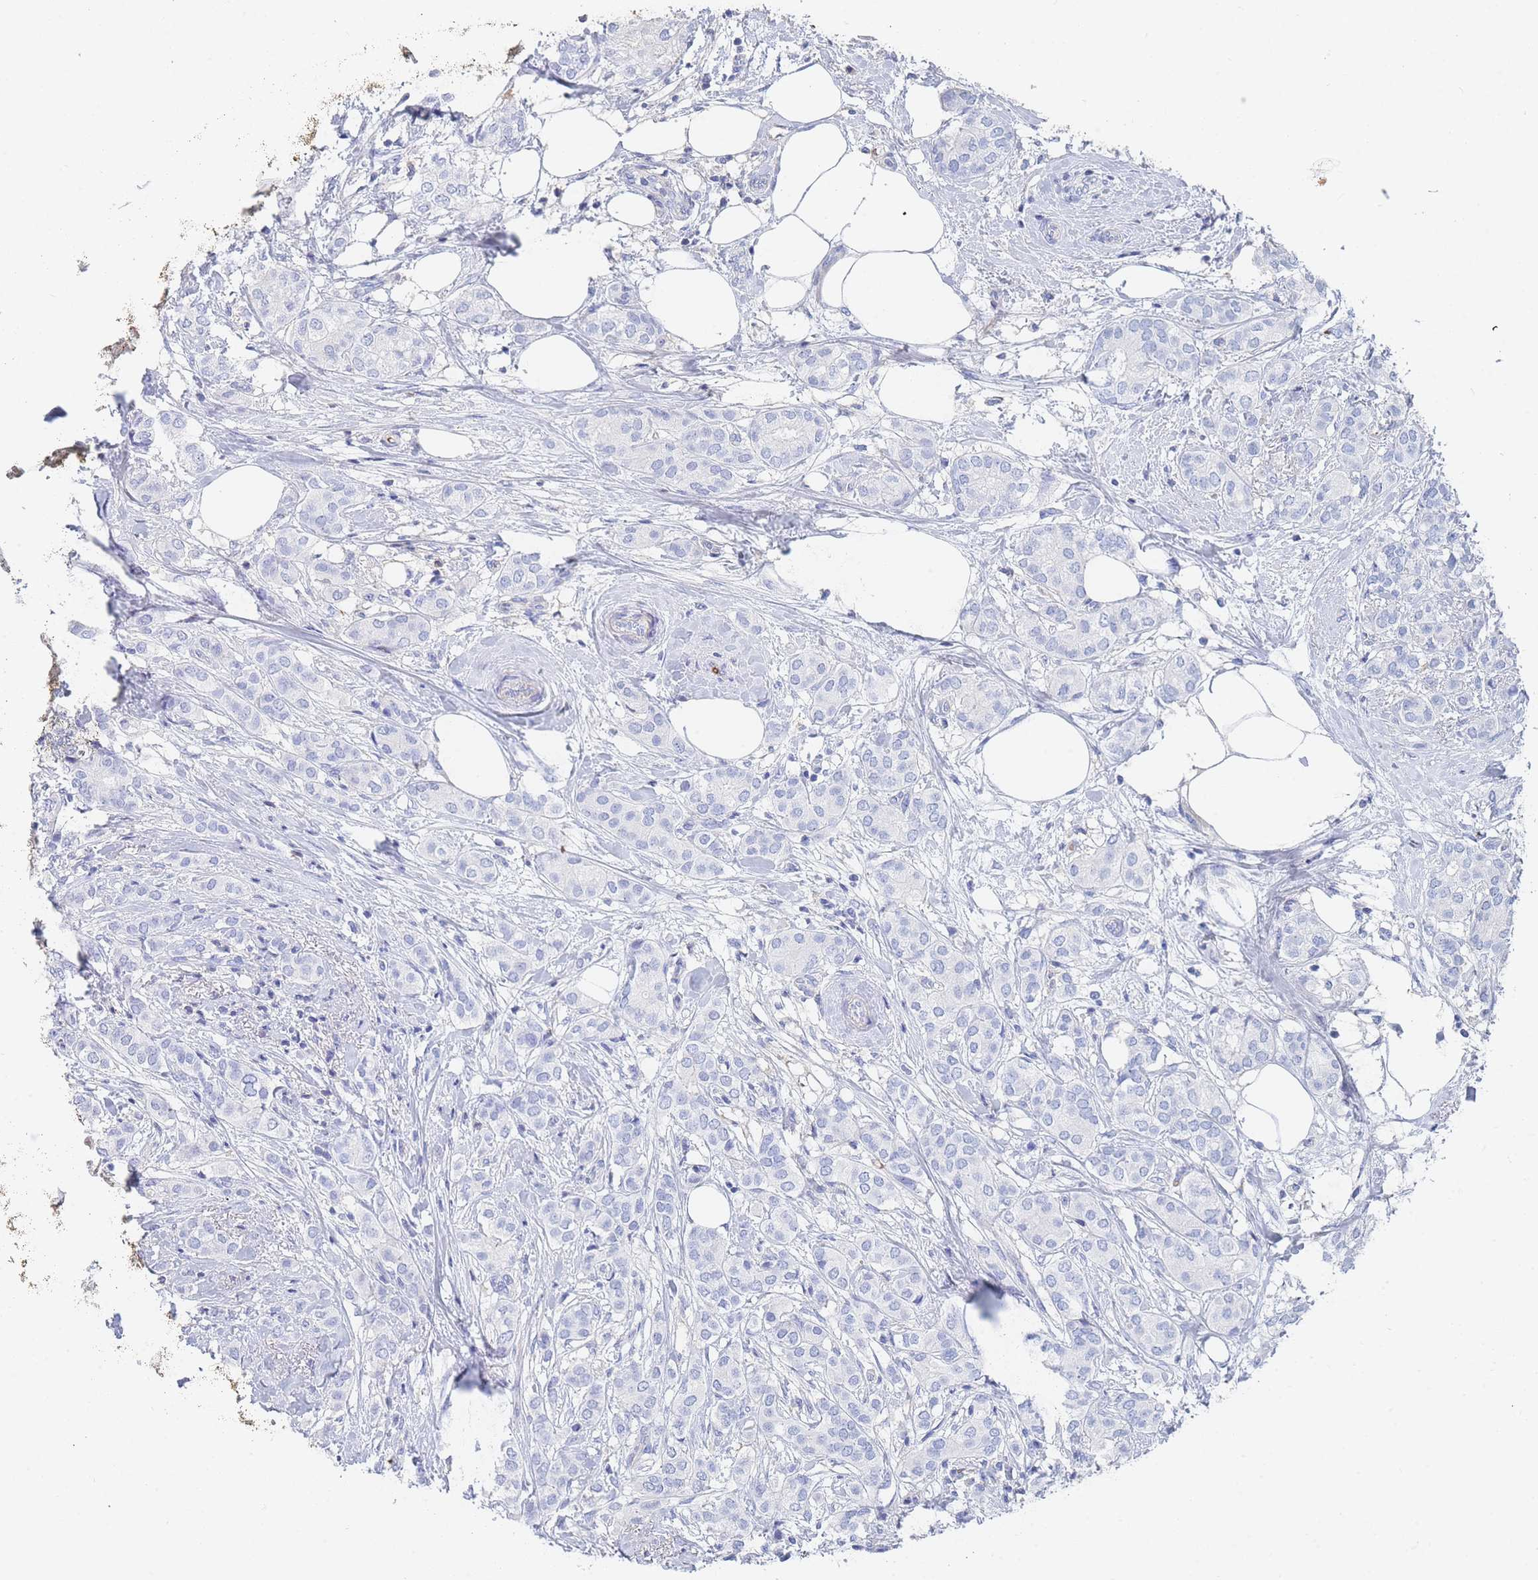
{"staining": {"intensity": "negative", "quantity": "none", "location": "none"}, "tissue": "breast cancer", "cell_type": "Tumor cells", "image_type": "cancer", "snomed": [{"axis": "morphology", "description": "Duct carcinoma"}, {"axis": "topography", "description": "Breast"}], "caption": "IHC micrograph of neoplastic tissue: human breast cancer stained with DAB (3,3'-diaminobenzidine) demonstrates no significant protein expression in tumor cells. (Brightfield microscopy of DAB immunohistochemistry (IHC) at high magnification).", "gene": "SLC2A1", "patient": {"sex": "female", "age": 73}}